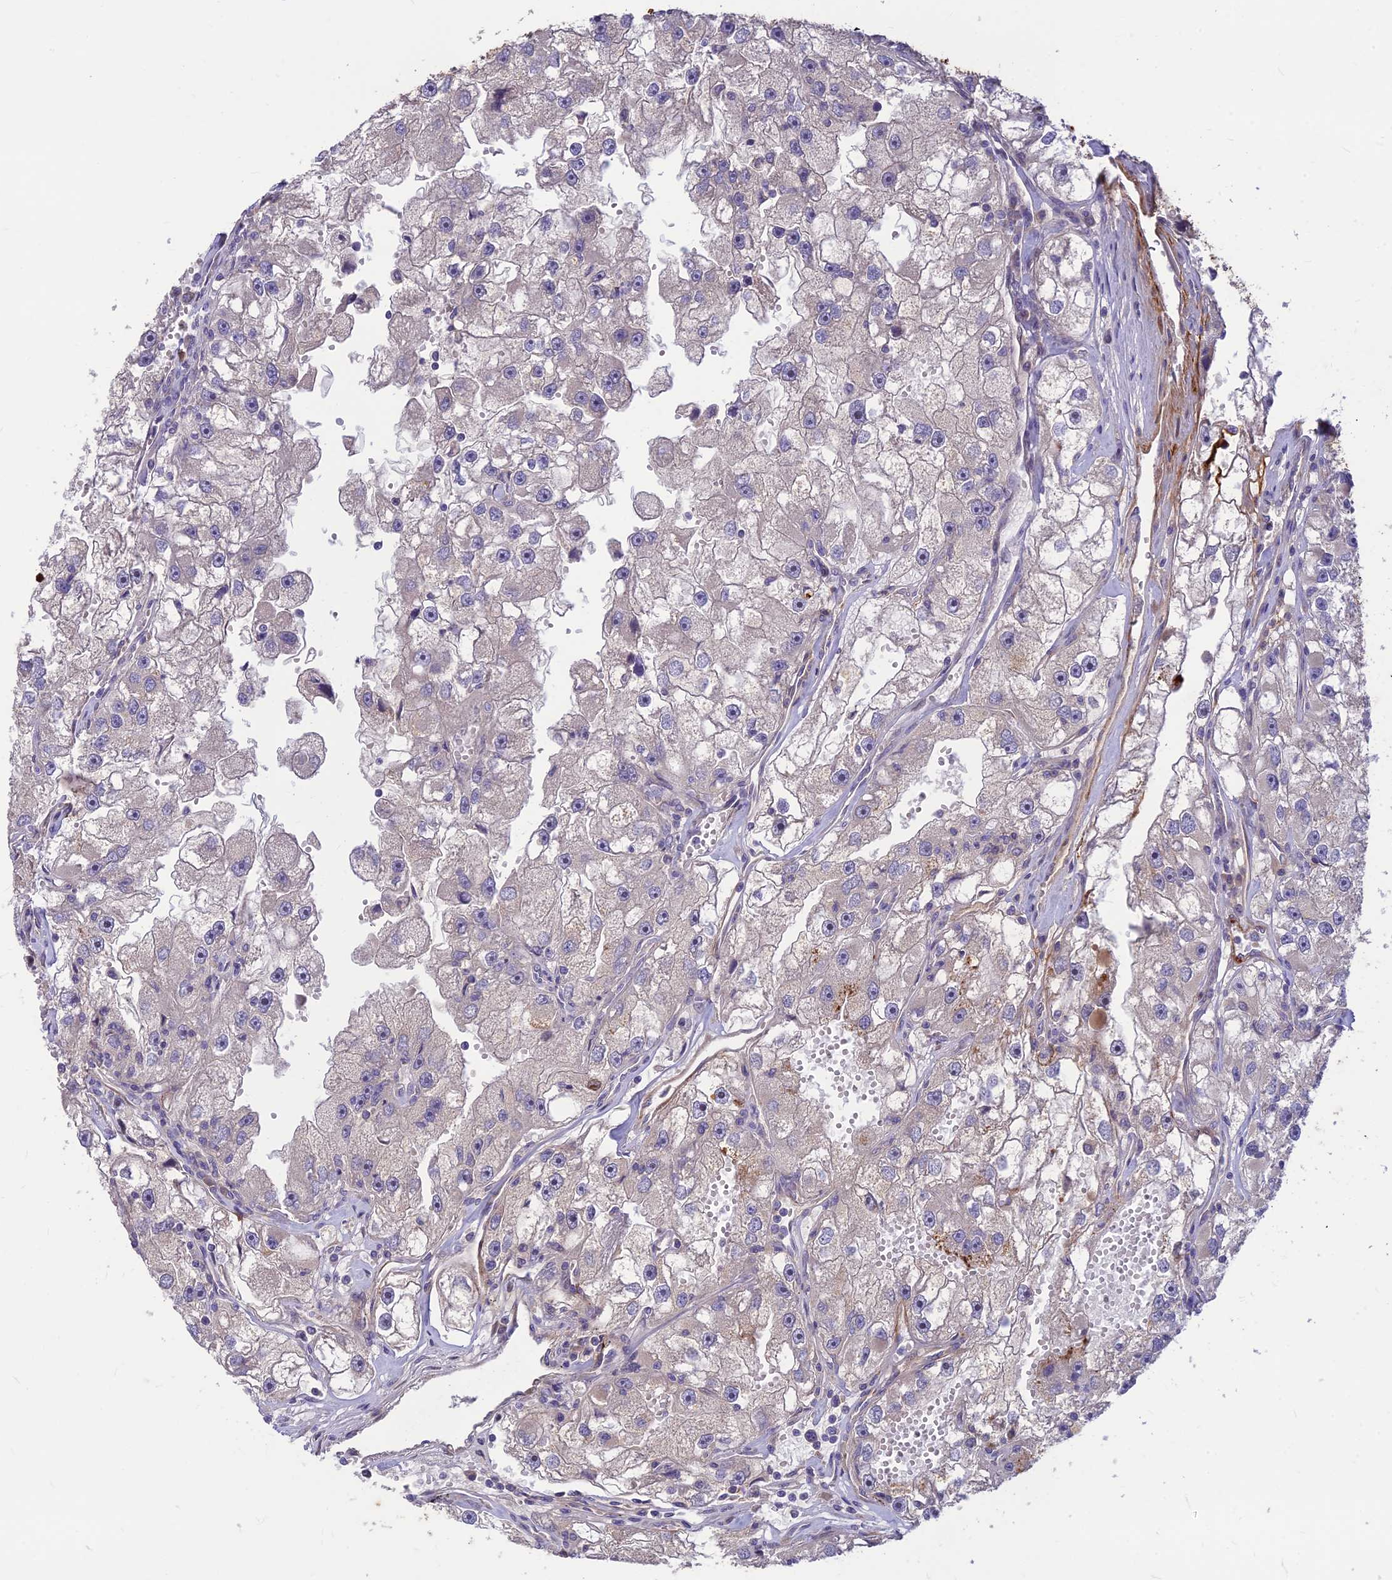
{"staining": {"intensity": "negative", "quantity": "none", "location": "none"}, "tissue": "renal cancer", "cell_type": "Tumor cells", "image_type": "cancer", "snomed": [{"axis": "morphology", "description": "Adenocarcinoma, NOS"}, {"axis": "topography", "description": "Kidney"}], "caption": "Immunohistochemical staining of renal adenocarcinoma demonstrates no significant staining in tumor cells. (Stains: DAB immunohistochemistry (IHC) with hematoxylin counter stain, Microscopy: brightfield microscopy at high magnification).", "gene": "ST8SIA5", "patient": {"sex": "male", "age": 63}}